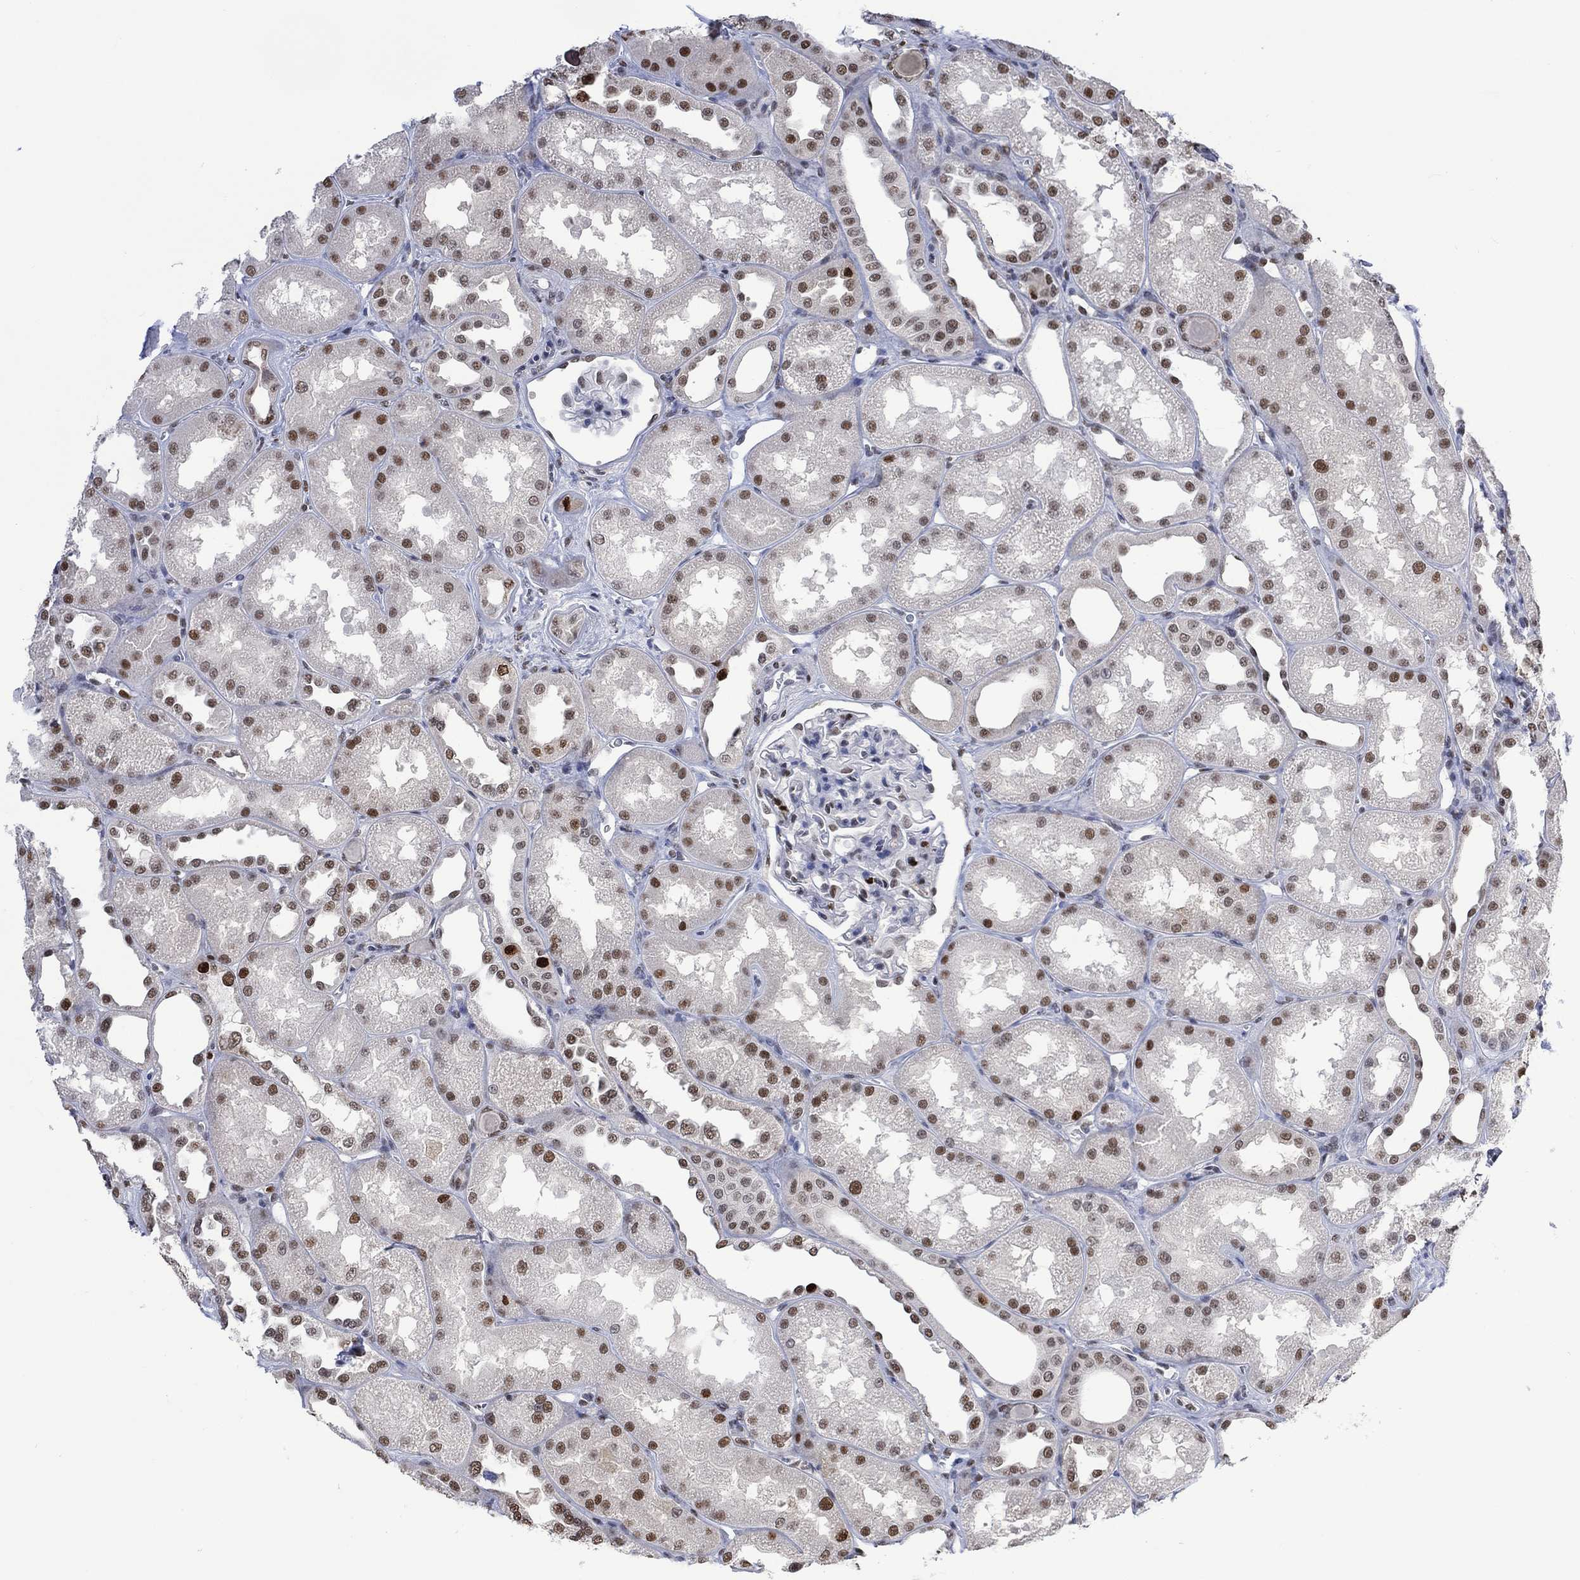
{"staining": {"intensity": "moderate", "quantity": "<25%", "location": "nuclear"}, "tissue": "kidney", "cell_type": "Cells in glomeruli", "image_type": "normal", "snomed": [{"axis": "morphology", "description": "Normal tissue, NOS"}, {"axis": "topography", "description": "Kidney"}], "caption": "Kidney stained for a protein displays moderate nuclear positivity in cells in glomeruli. Nuclei are stained in blue.", "gene": "RAD54L2", "patient": {"sex": "male", "age": 61}}